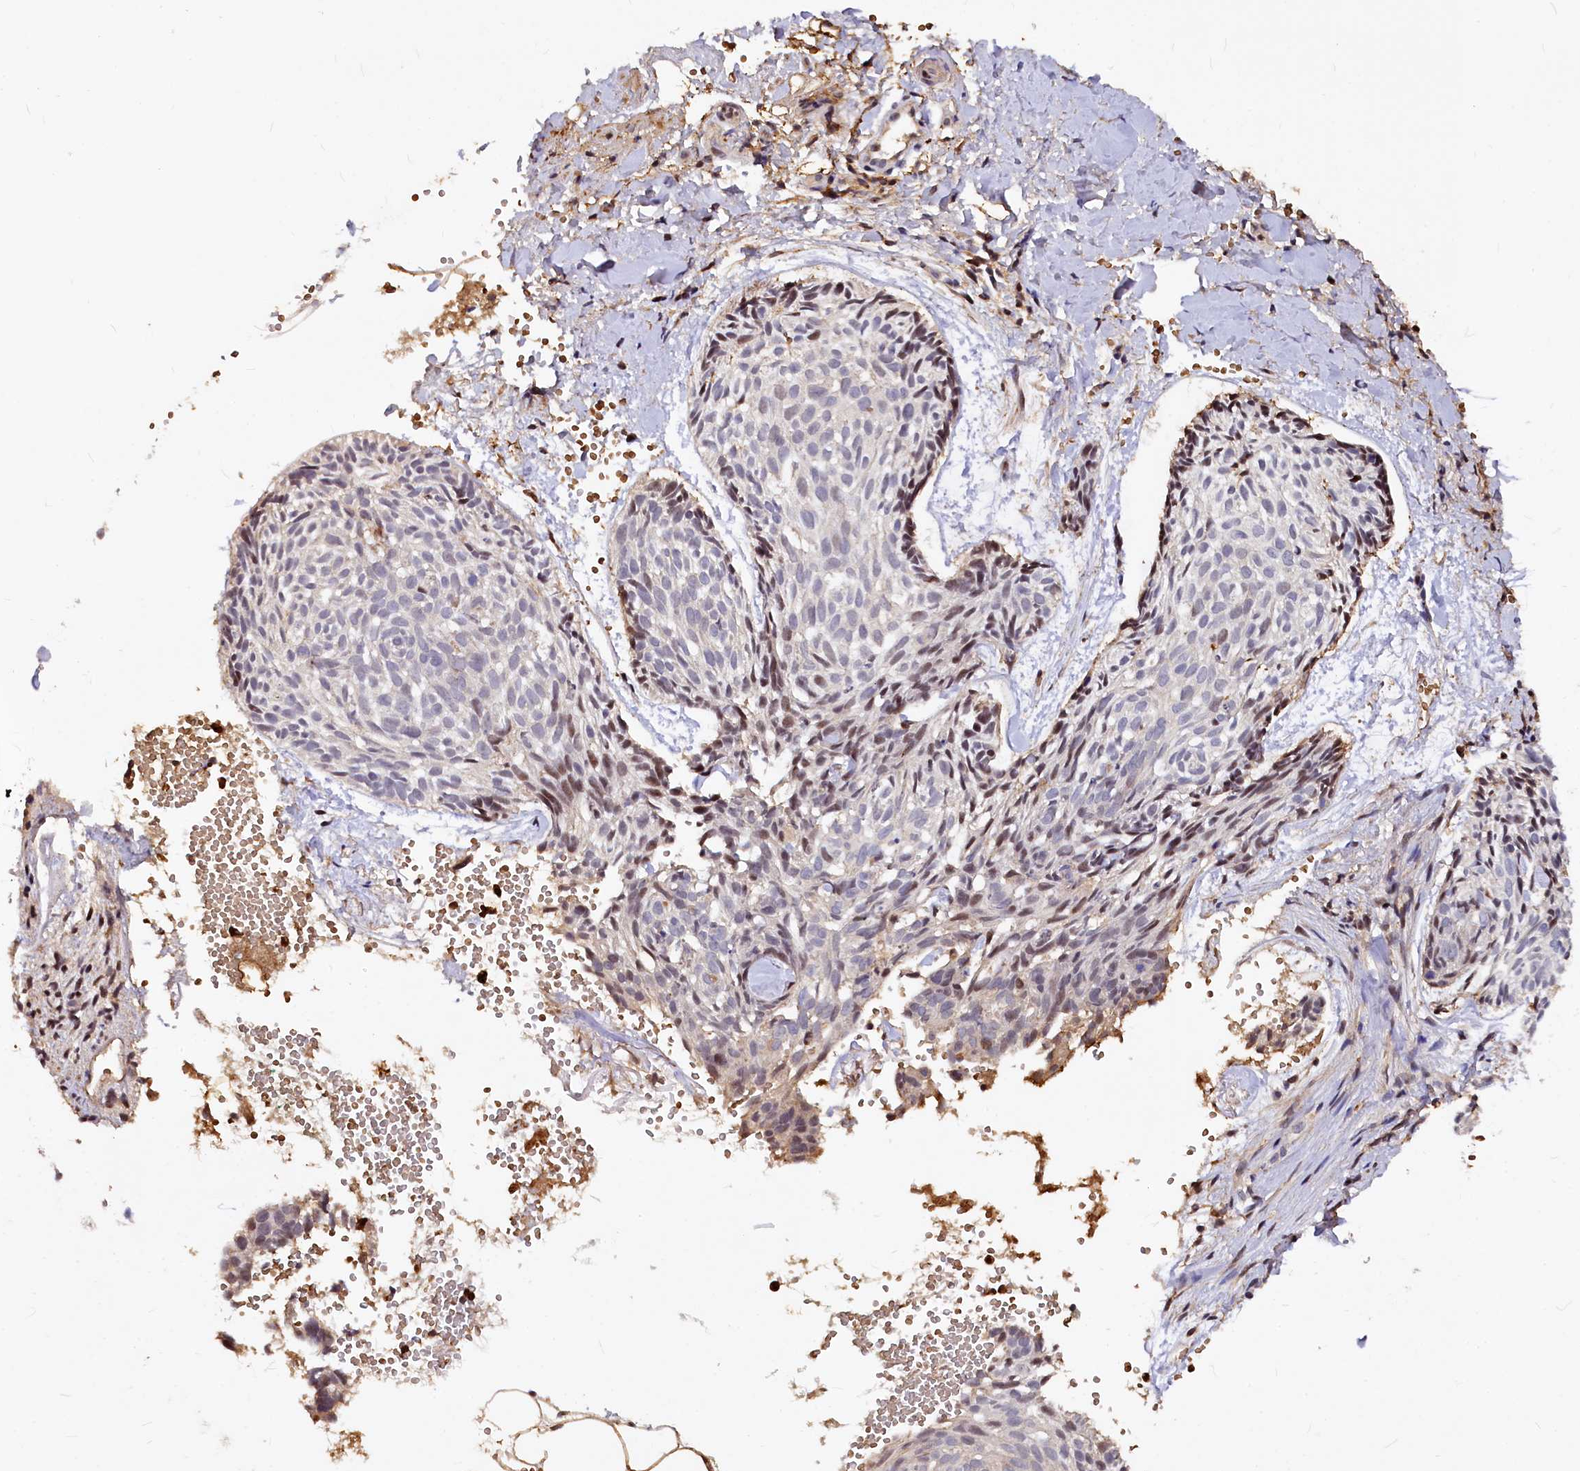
{"staining": {"intensity": "moderate", "quantity": "<25%", "location": "nuclear"}, "tissue": "skin cancer", "cell_type": "Tumor cells", "image_type": "cancer", "snomed": [{"axis": "morphology", "description": "Normal tissue, NOS"}, {"axis": "morphology", "description": "Basal cell carcinoma"}, {"axis": "topography", "description": "Skin"}], "caption": "Immunohistochemical staining of human skin cancer displays low levels of moderate nuclear protein positivity in about <25% of tumor cells. Nuclei are stained in blue.", "gene": "ATG101", "patient": {"sex": "male", "age": 66}}